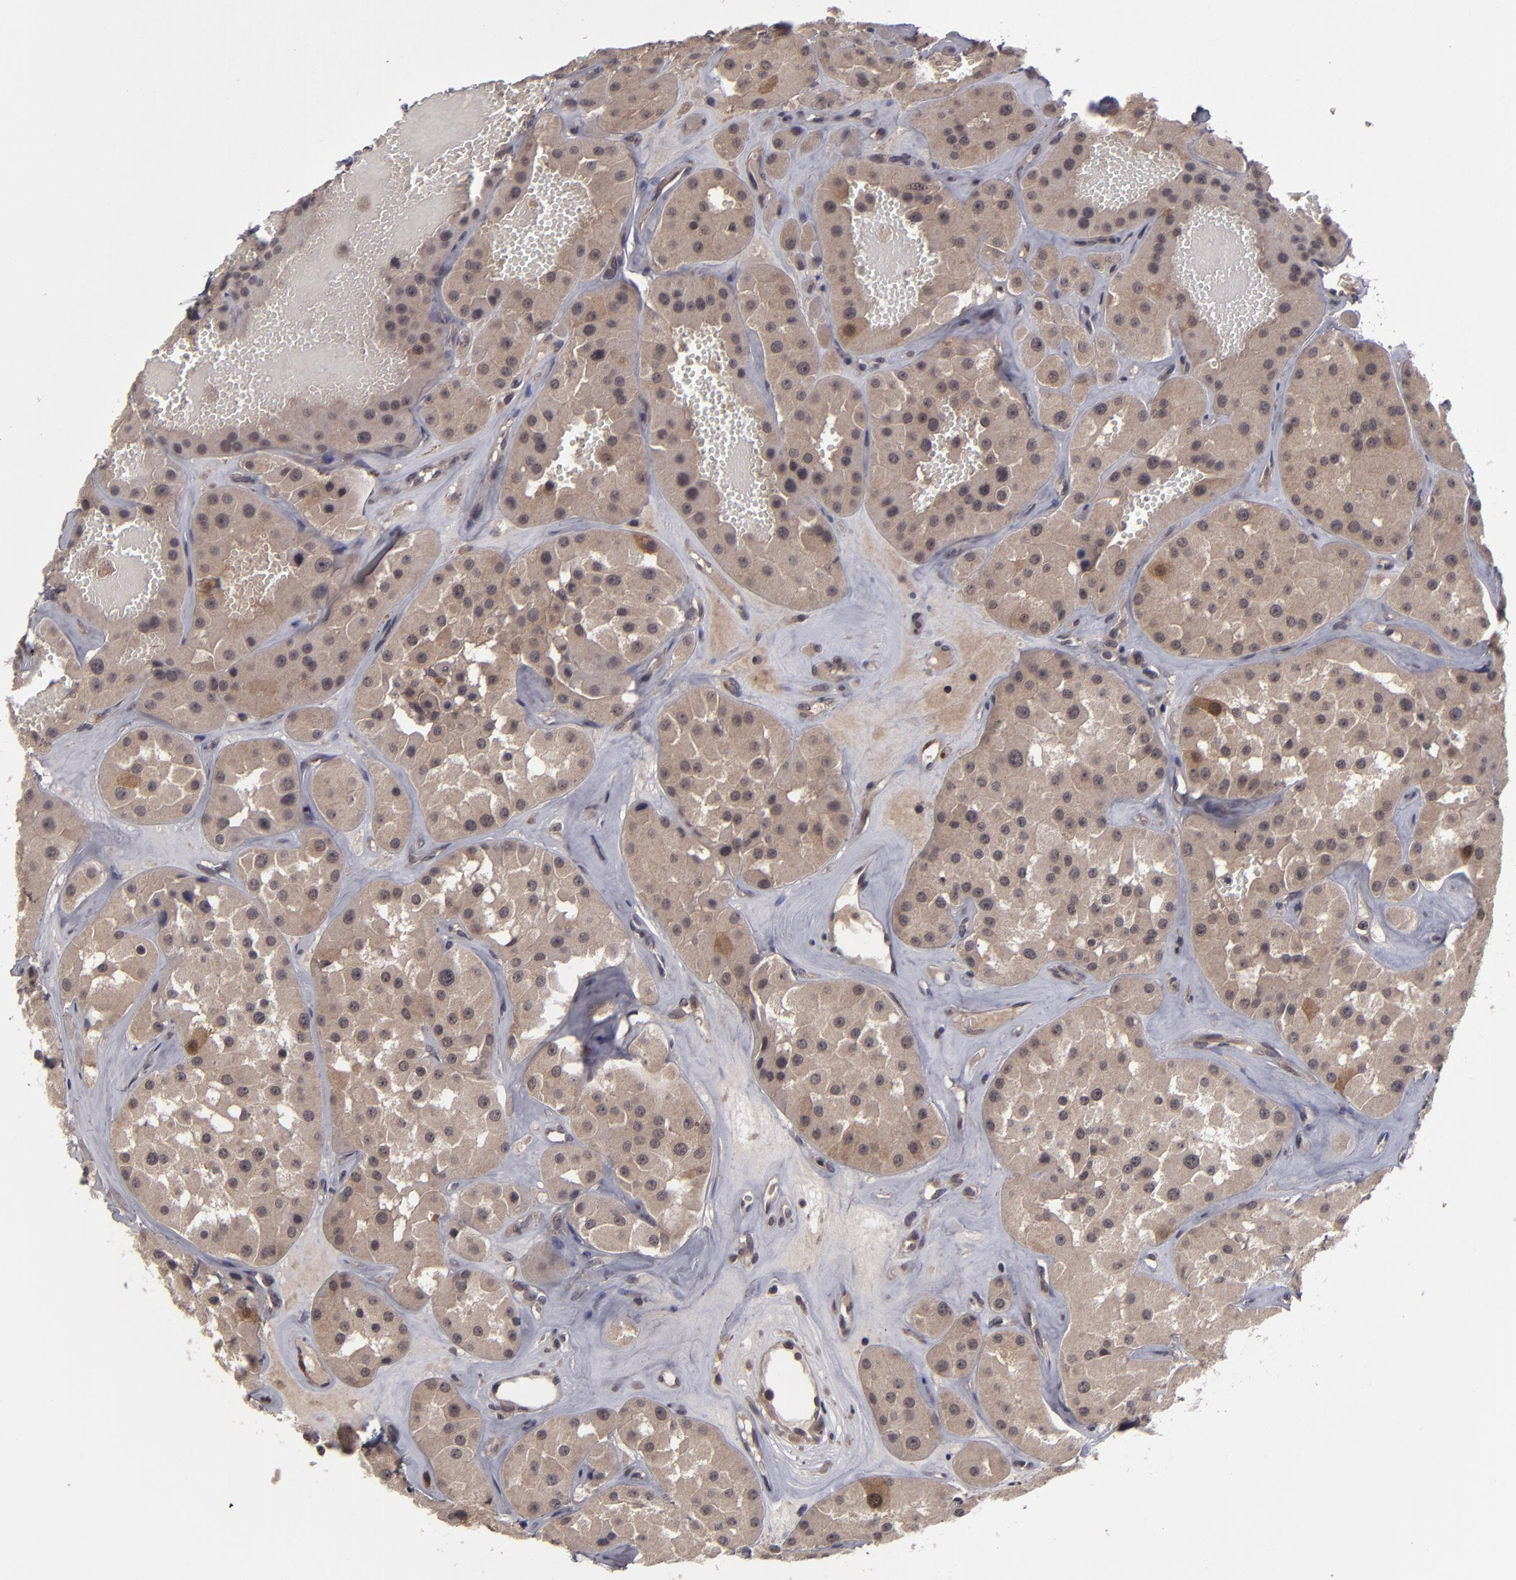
{"staining": {"intensity": "moderate", "quantity": ">75%", "location": "cytoplasmic/membranous"}, "tissue": "renal cancer", "cell_type": "Tumor cells", "image_type": "cancer", "snomed": [{"axis": "morphology", "description": "Adenocarcinoma, uncertain malignant potential"}, {"axis": "topography", "description": "Kidney"}], "caption": "There is medium levels of moderate cytoplasmic/membranous expression in tumor cells of renal adenocarcinoma,  uncertain malignant potential, as demonstrated by immunohistochemical staining (brown color).", "gene": "TYMS", "patient": {"sex": "male", "age": 63}}